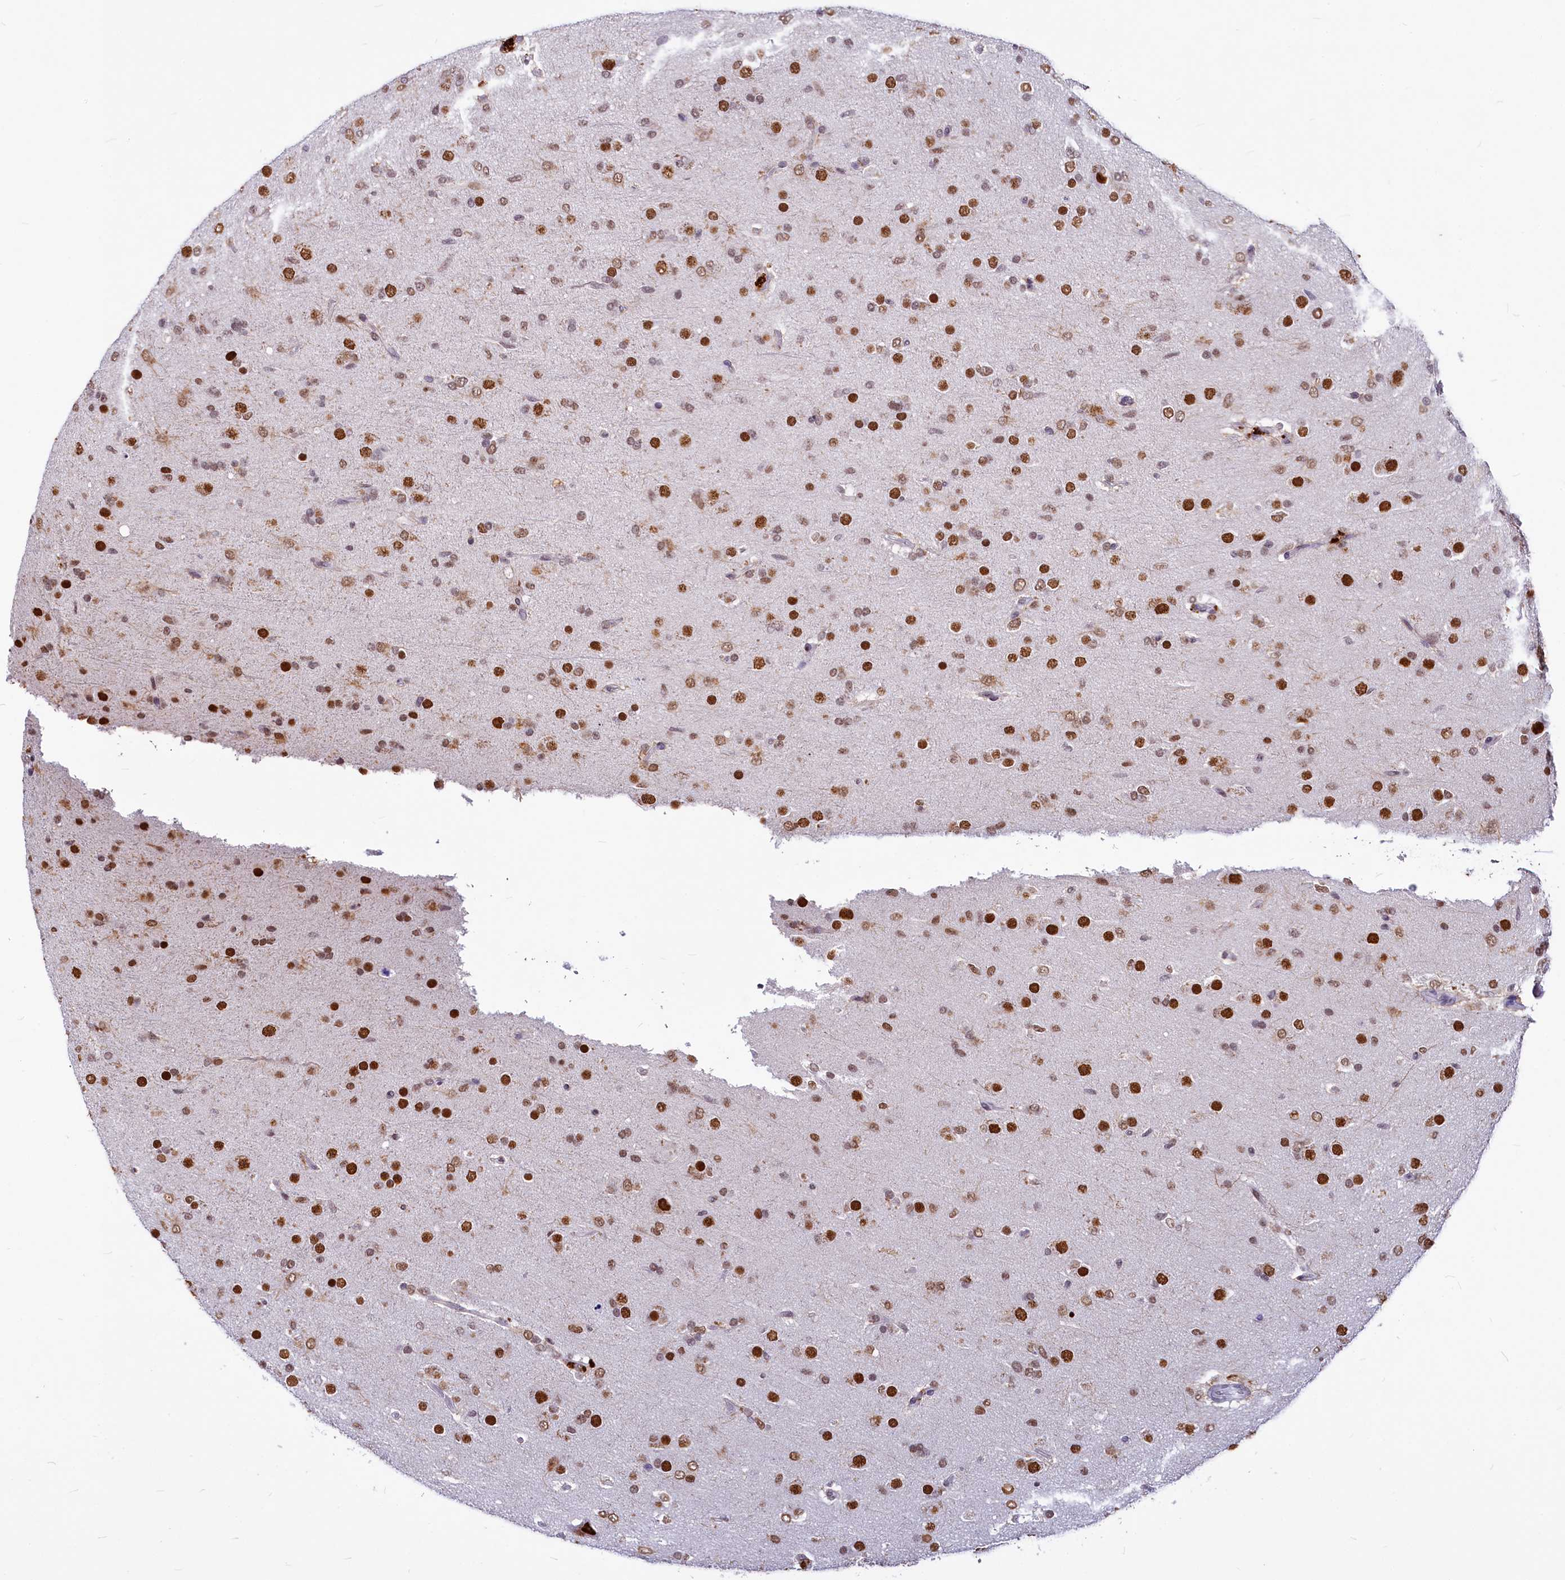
{"staining": {"intensity": "strong", "quantity": ">75%", "location": "nuclear"}, "tissue": "glioma", "cell_type": "Tumor cells", "image_type": "cancer", "snomed": [{"axis": "morphology", "description": "Glioma, malignant, Low grade"}, {"axis": "topography", "description": "Brain"}], "caption": "Tumor cells show high levels of strong nuclear positivity in approximately >75% of cells in glioma.", "gene": "PARPBP", "patient": {"sex": "male", "age": 65}}